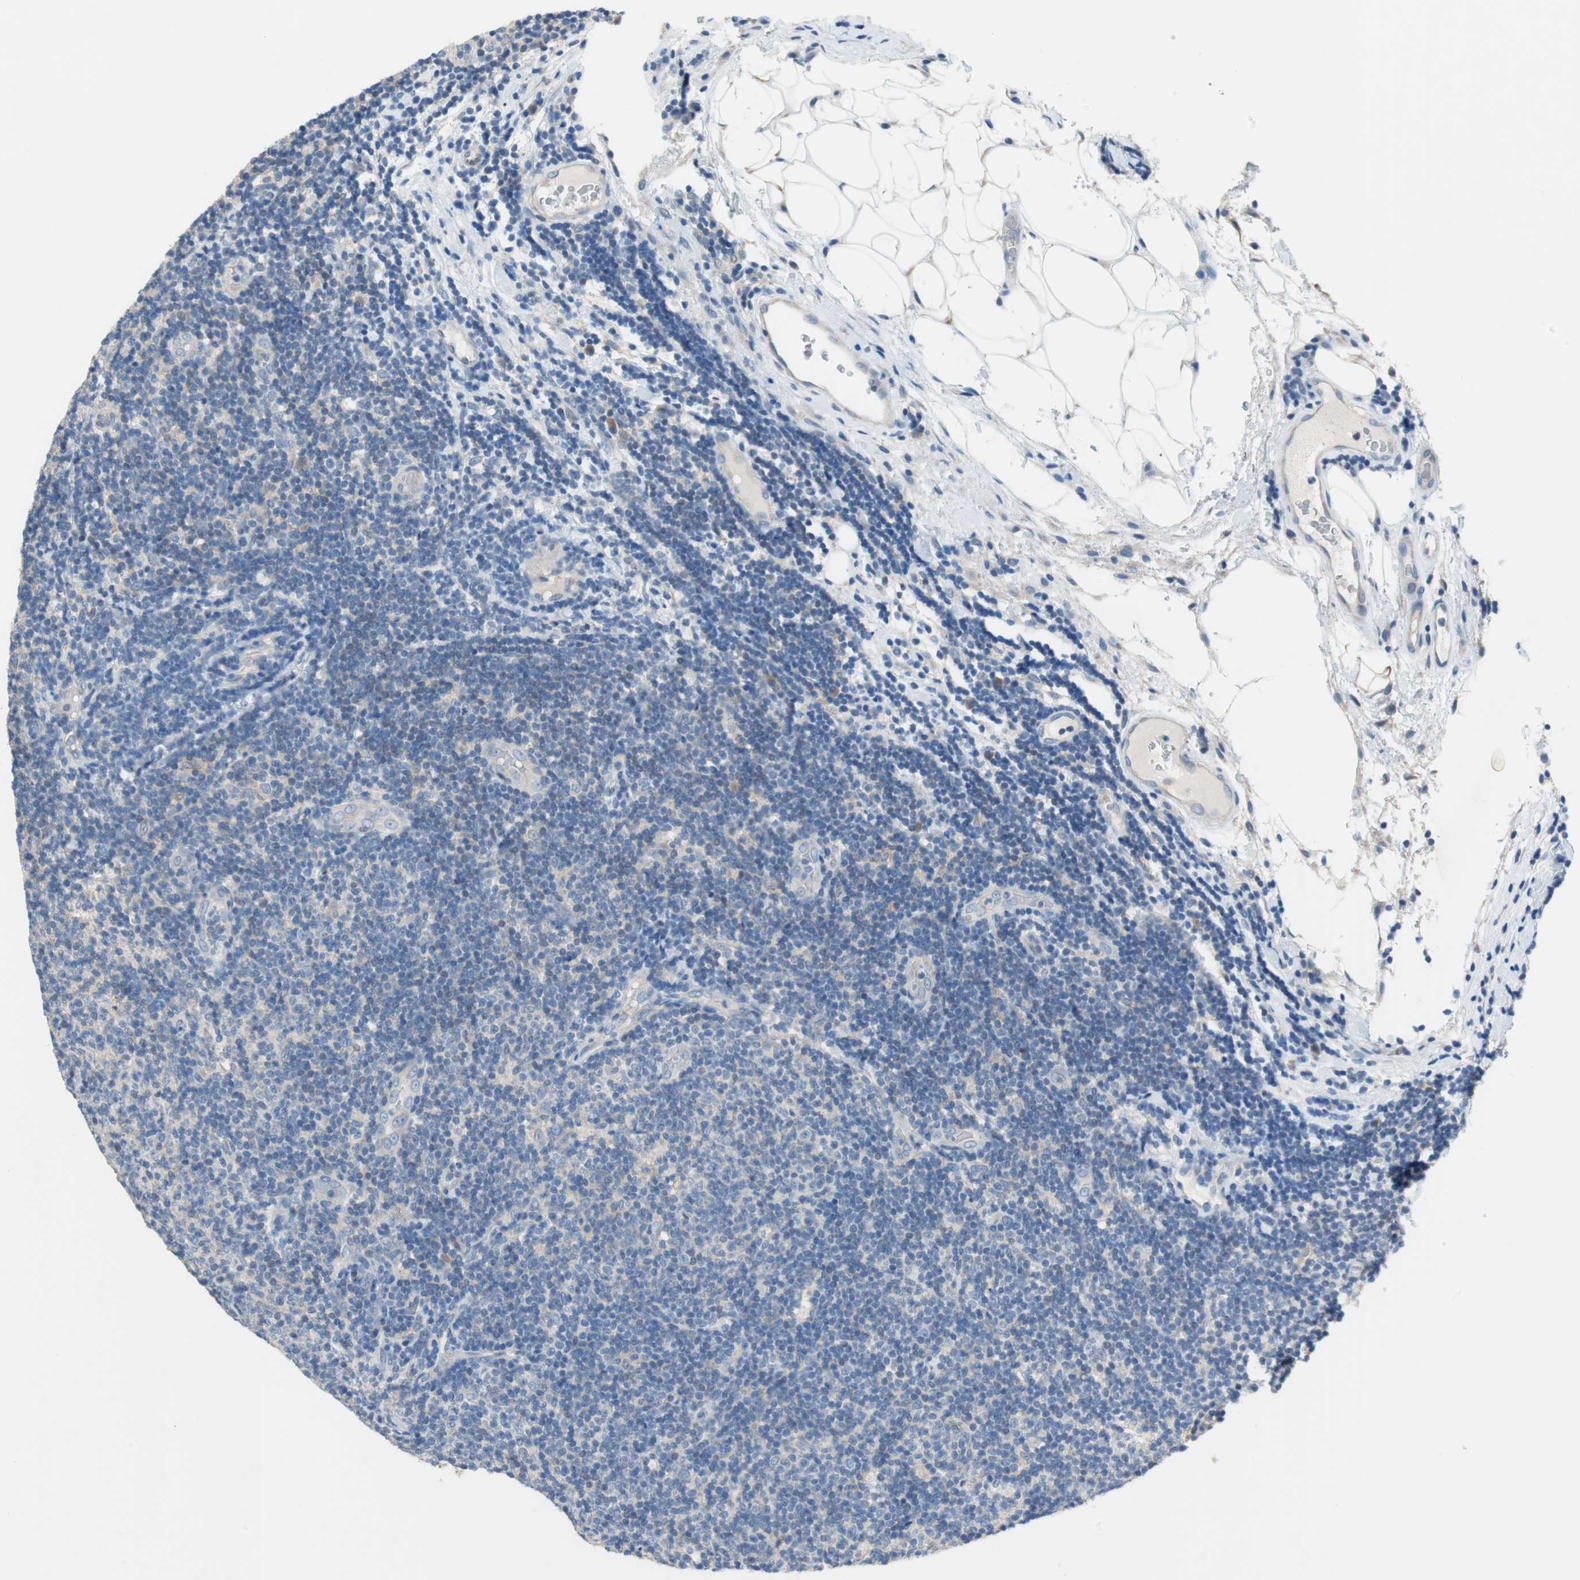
{"staining": {"intensity": "negative", "quantity": "none", "location": "none"}, "tissue": "lymphoma", "cell_type": "Tumor cells", "image_type": "cancer", "snomed": [{"axis": "morphology", "description": "Malignant lymphoma, non-Hodgkin's type, Low grade"}, {"axis": "topography", "description": "Lymph node"}], "caption": "This is an immunohistochemistry image of lymphoma. There is no positivity in tumor cells.", "gene": "GLUL", "patient": {"sex": "male", "age": 83}}